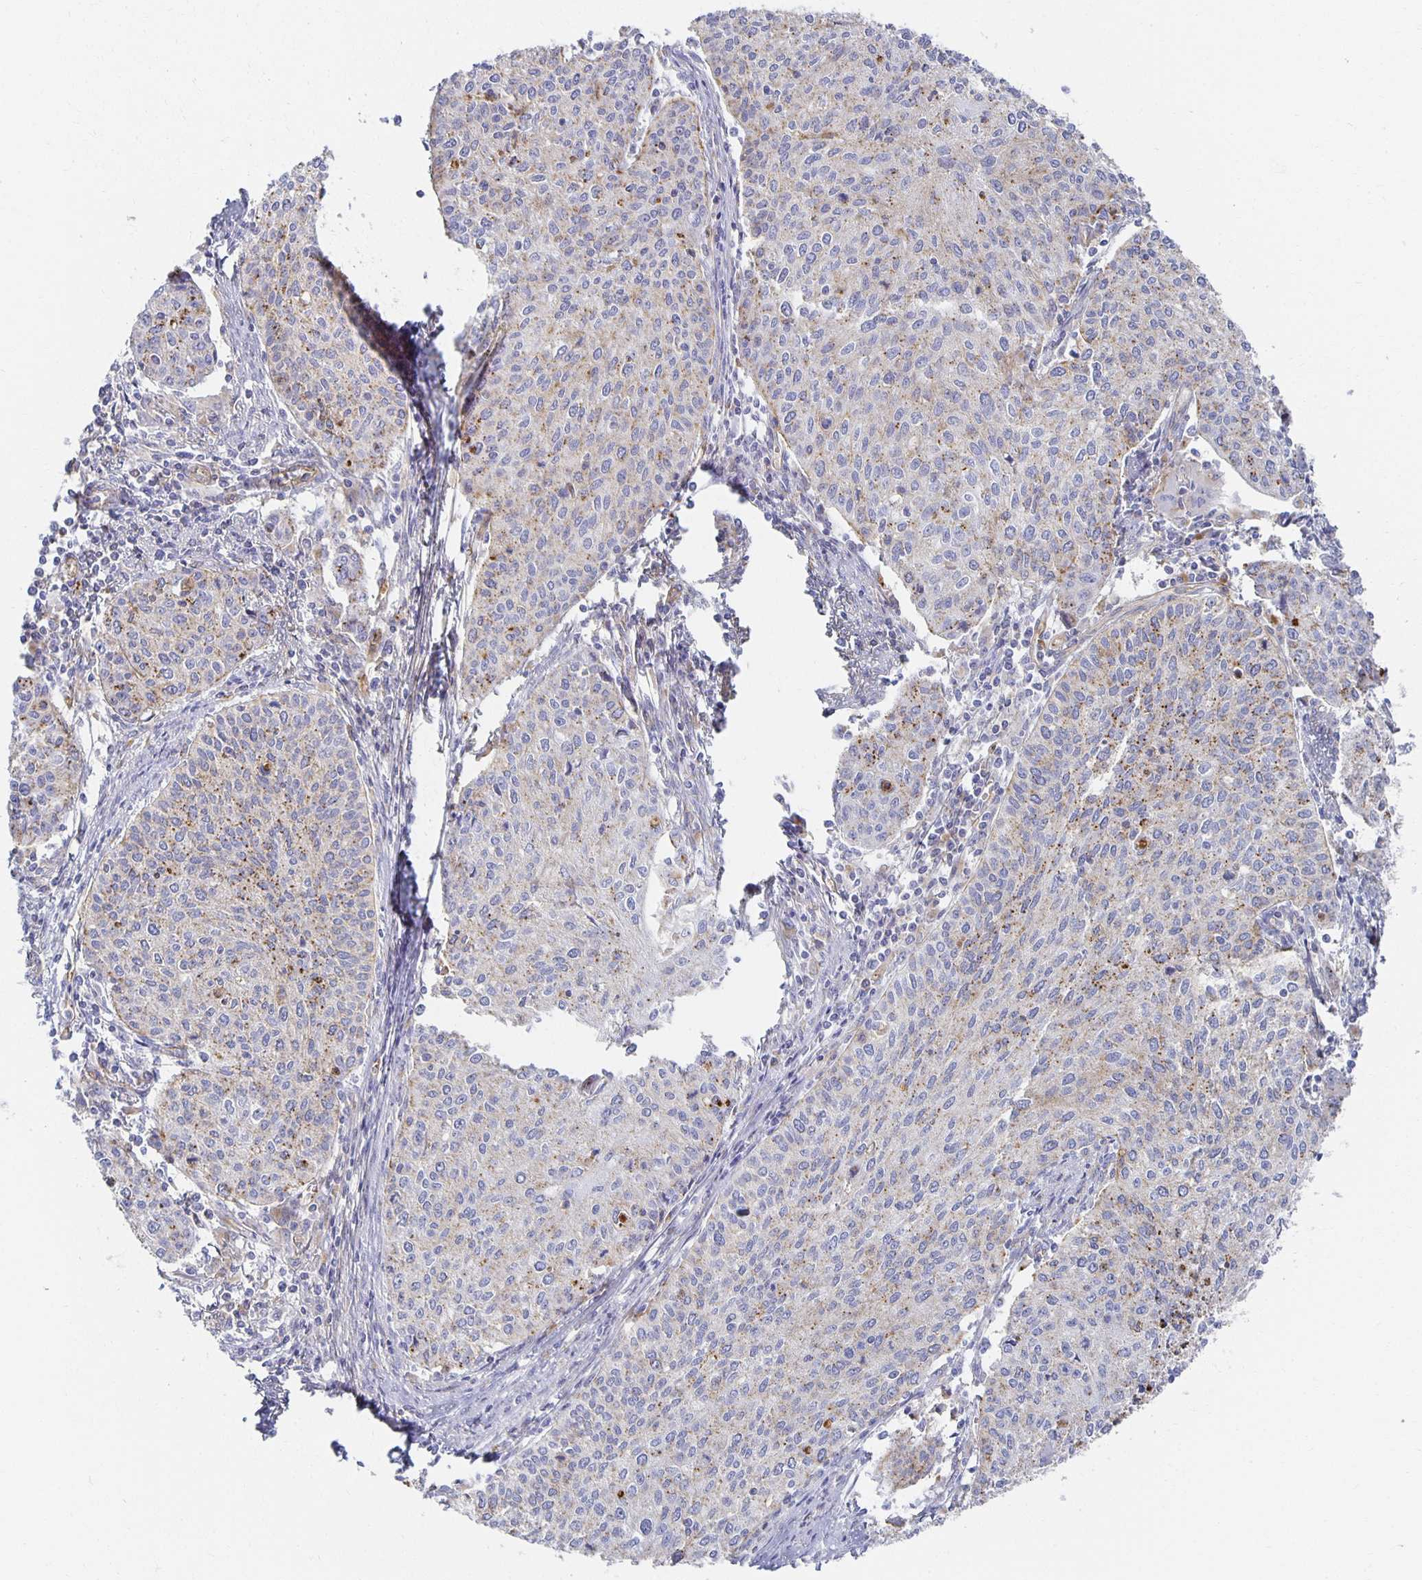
{"staining": {"intensity": "weak", "quantity": "25%-75%", "location": "cytoplasmic/membranous"}, "tissue": "cervical cancer", "cell_type": "Tumor cells", "image_type": "cancer", "snomed": [{"axis": "morphology", "description": "Squamous cell carcinoma, NOS"}, {"axis": "topography", "description": "Cervix"}], "caption": "Weak cytoplasmic/membranous staining is appreciated in about 25%-75% of tumor cells in squamous cell carcinoma (cervical).", "gene": "TAAR1", "patient": {"sex": "female", "age": 38}}